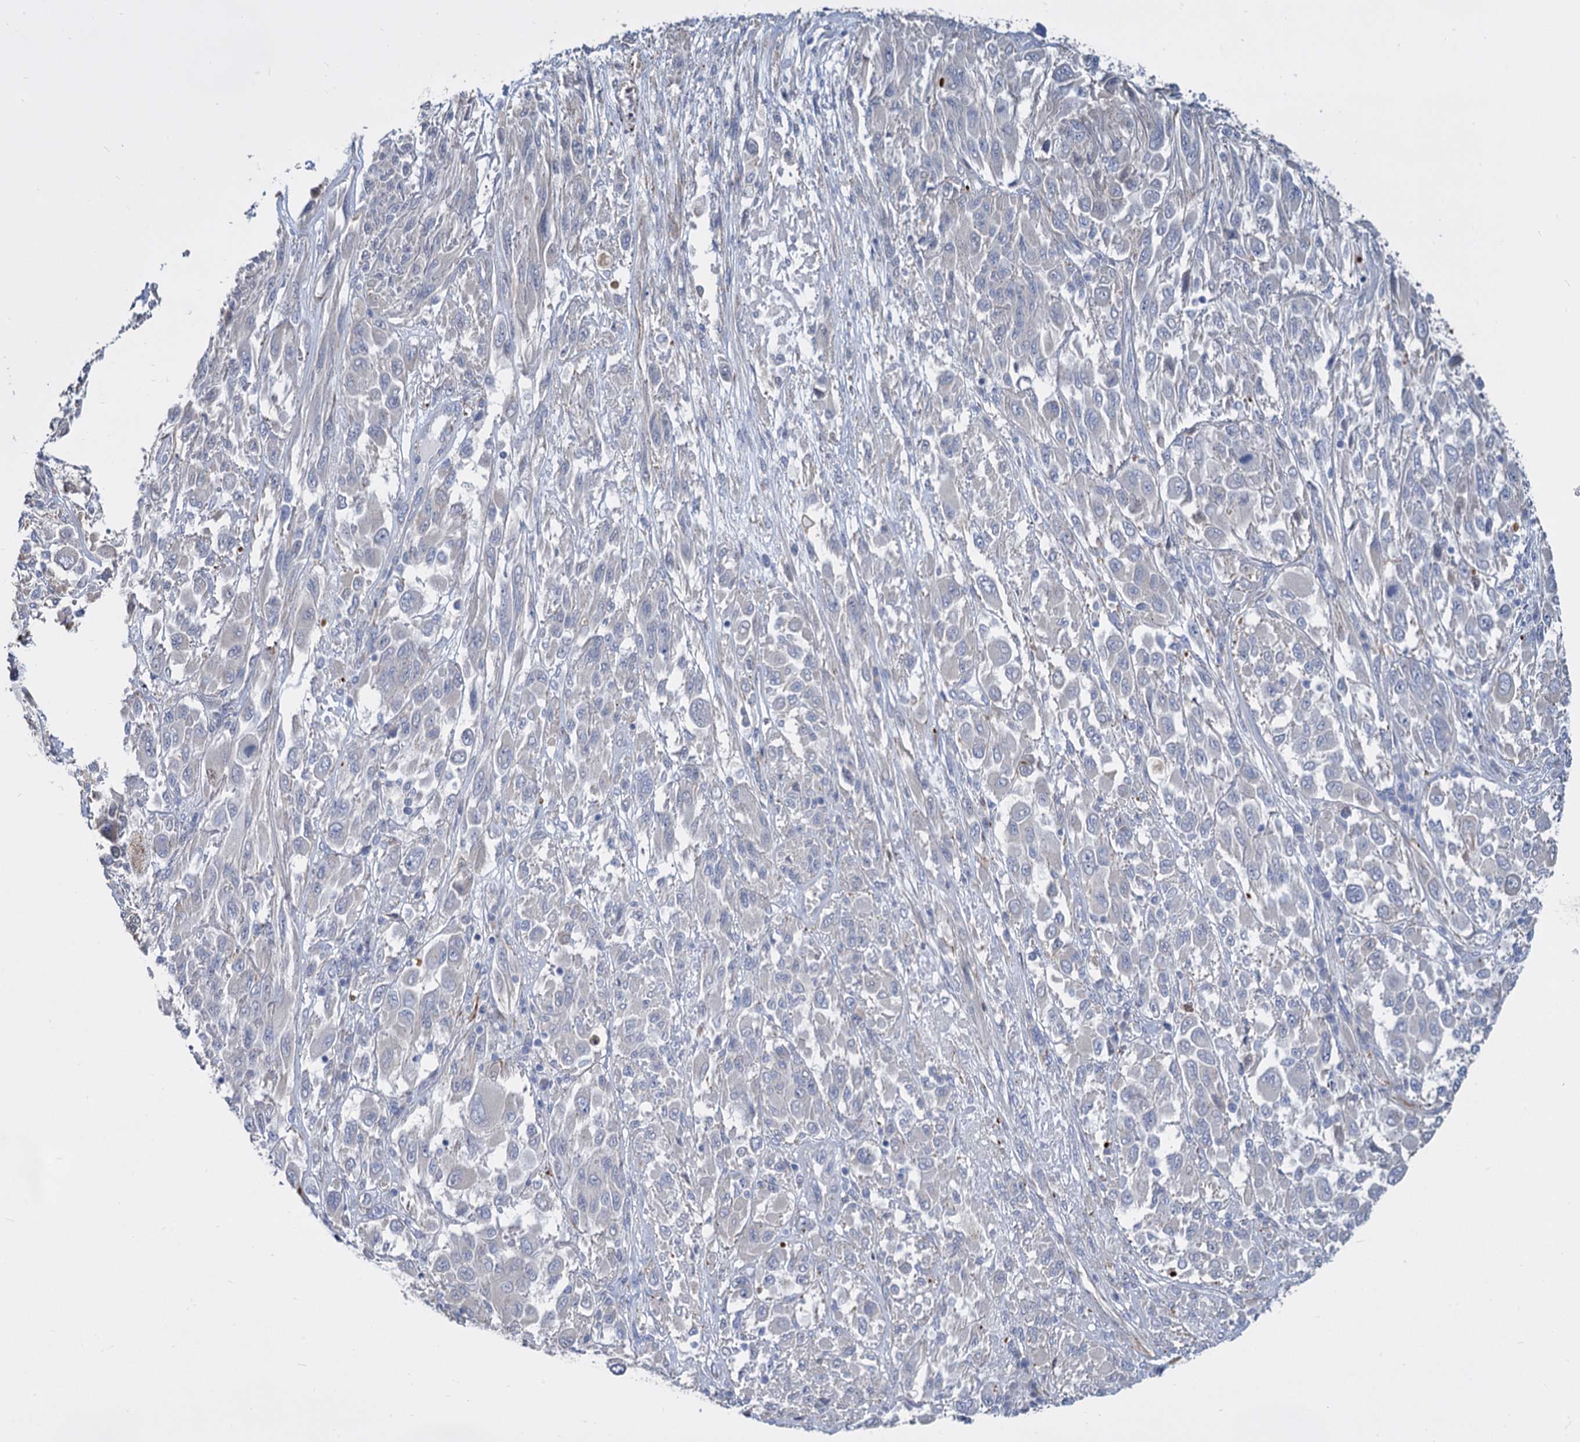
{"staining": {"intensity": "negative", "quantity": "none", "location": "none"}, "tissue": "melanoma", "cell_type": "Tumor cells", "image_type": "cancer", "snomed": [{"axis": "morphology", "description": "Malignant melanoma, NOS"}, {"axis": "topography", "description": "Skin"}], "caption": "Photomicrograph shows no significant protein positivity in tumor cells of malignant melanoma.", "gene": "TRIM77", "patient": {"sex": "female", "age": 91}}